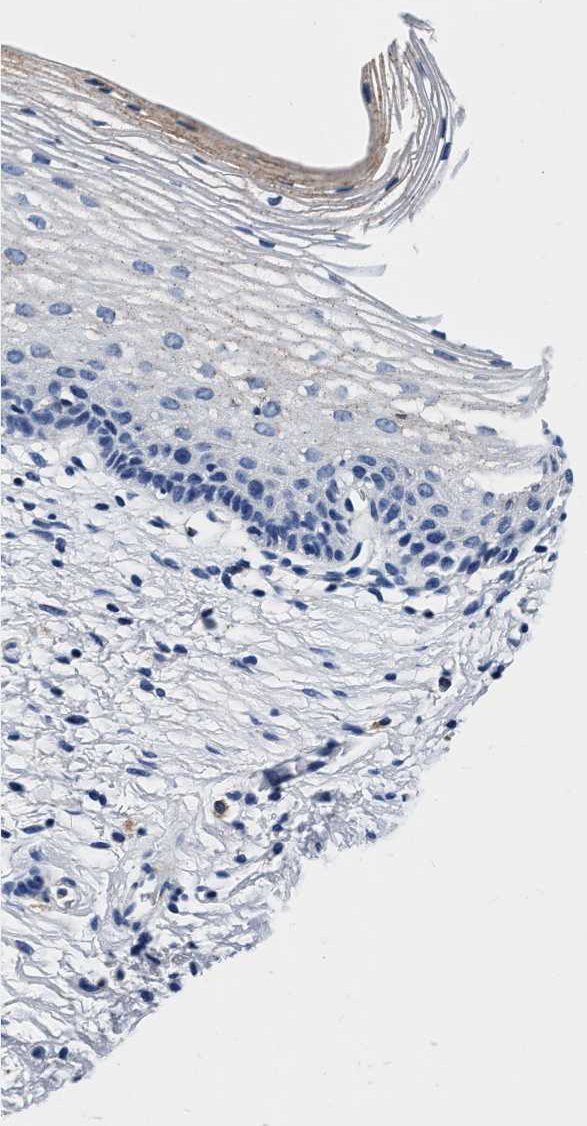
{"staining": {"intensity": "negative", "quantity": "none", "location": "none"}, "tissue": "cervix", "cell_type": "Glandular cells", "image_type": "normal", "snomed": [{"axis": "morphology", "description": "Normal tissue, NOS"}, {"axis": "topography", "description": "Cervix"}], "caption": "Glandular cells show no significant staining in benign cervix.", "gene": "GRN", "patient": {"sex": "female", "age": 72}}